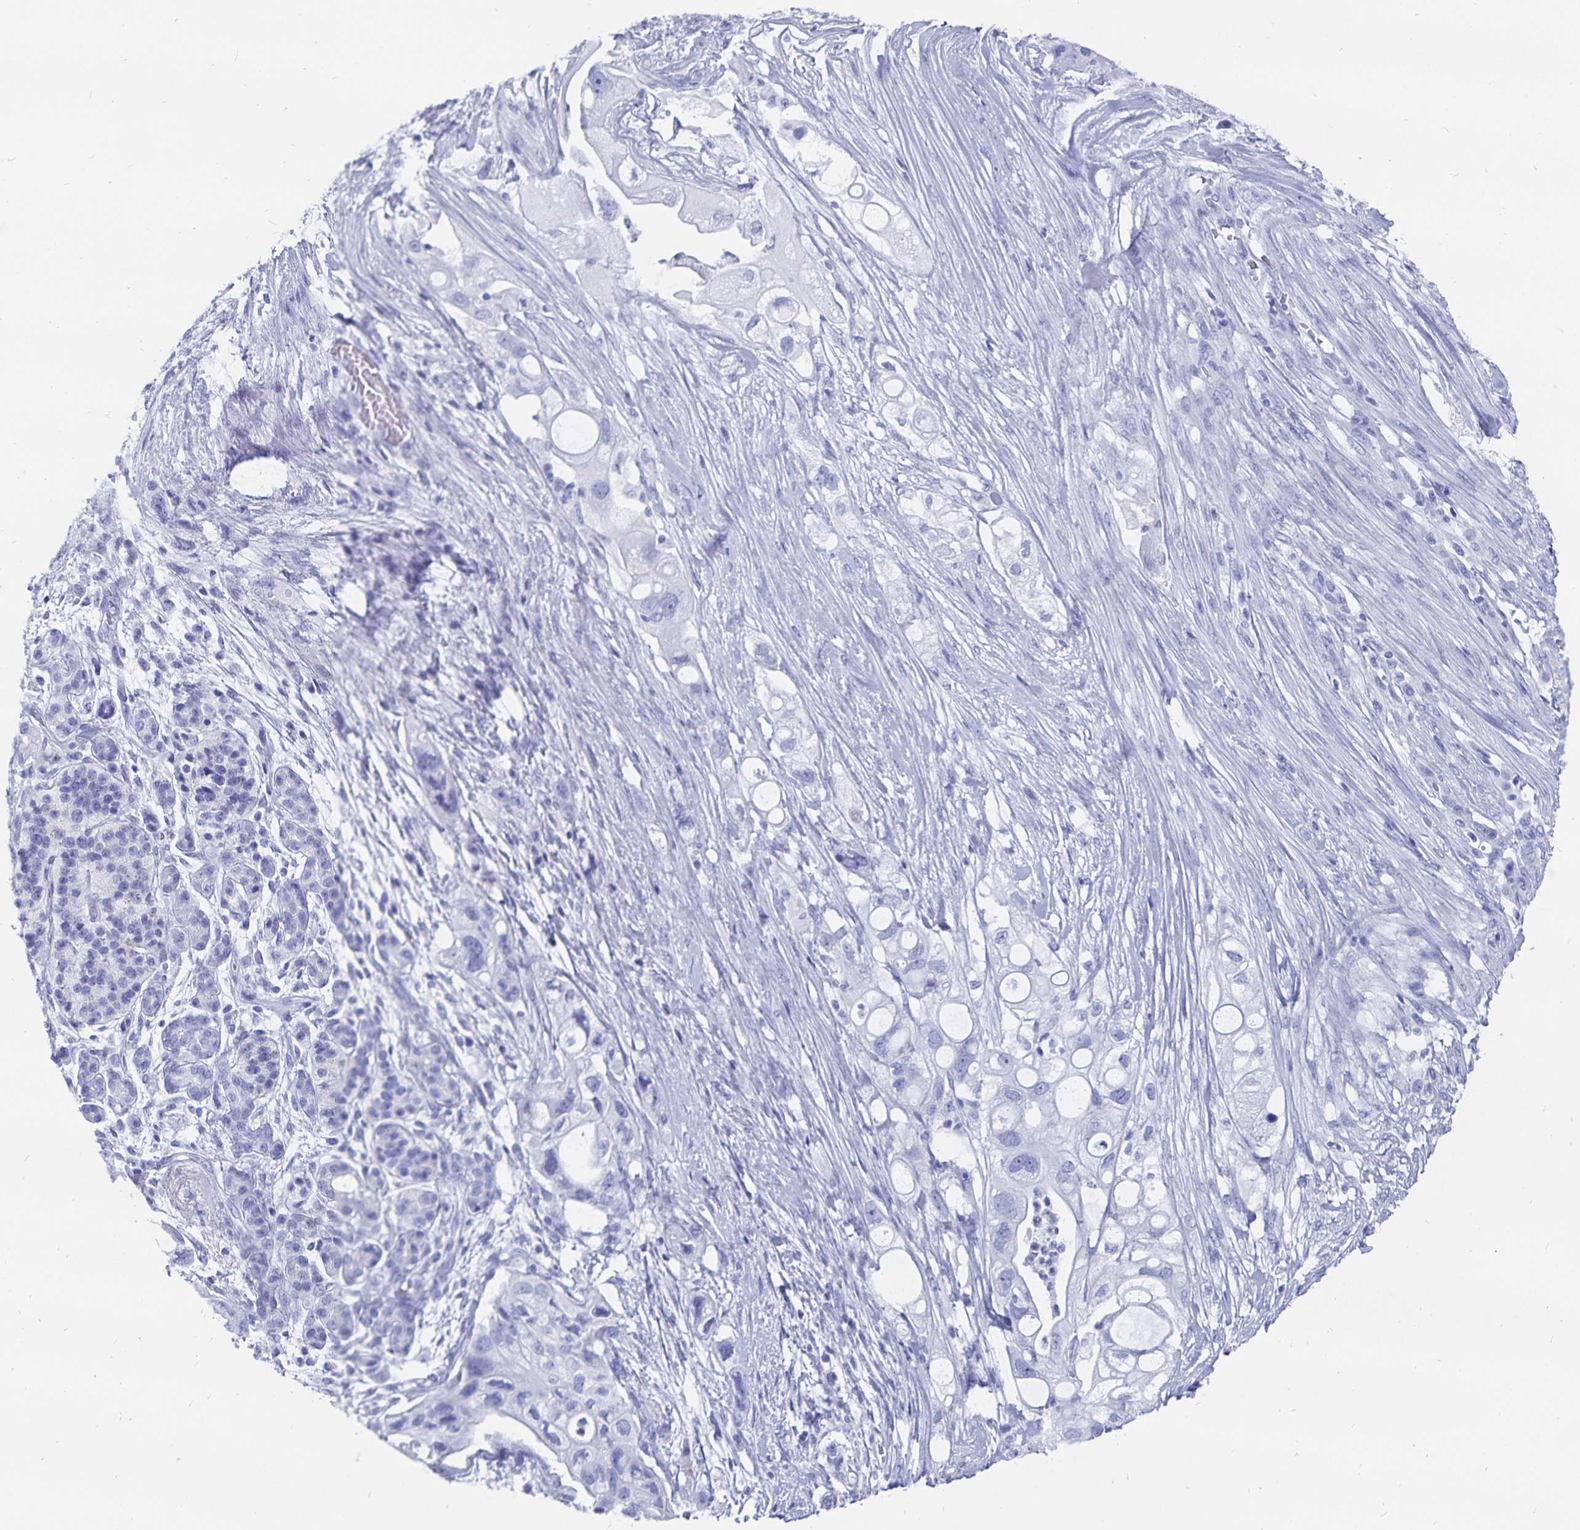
{"staining": {"intensity": "negative", "quantity": "none", "location": "none"}, "tissue": "pancreatic cancer", "cell_type": "Tumor cells", "image_type": "cancer", "snomed": [{"axis": "morphology", "description": "Adenocarcinoma, NOS"}, {"axis": "topography", "description": "Pancreas"}], "caption": "IHC micrograph of neoplastic tissue: pancreatic cancer (adenocarcinoma) stained with DAB (3,3'-diaminobenzidine) reveals no significant protein expression in tumor cells.", "gene": "ADH1A", "patient": {"sex": "female", "age": 72}}